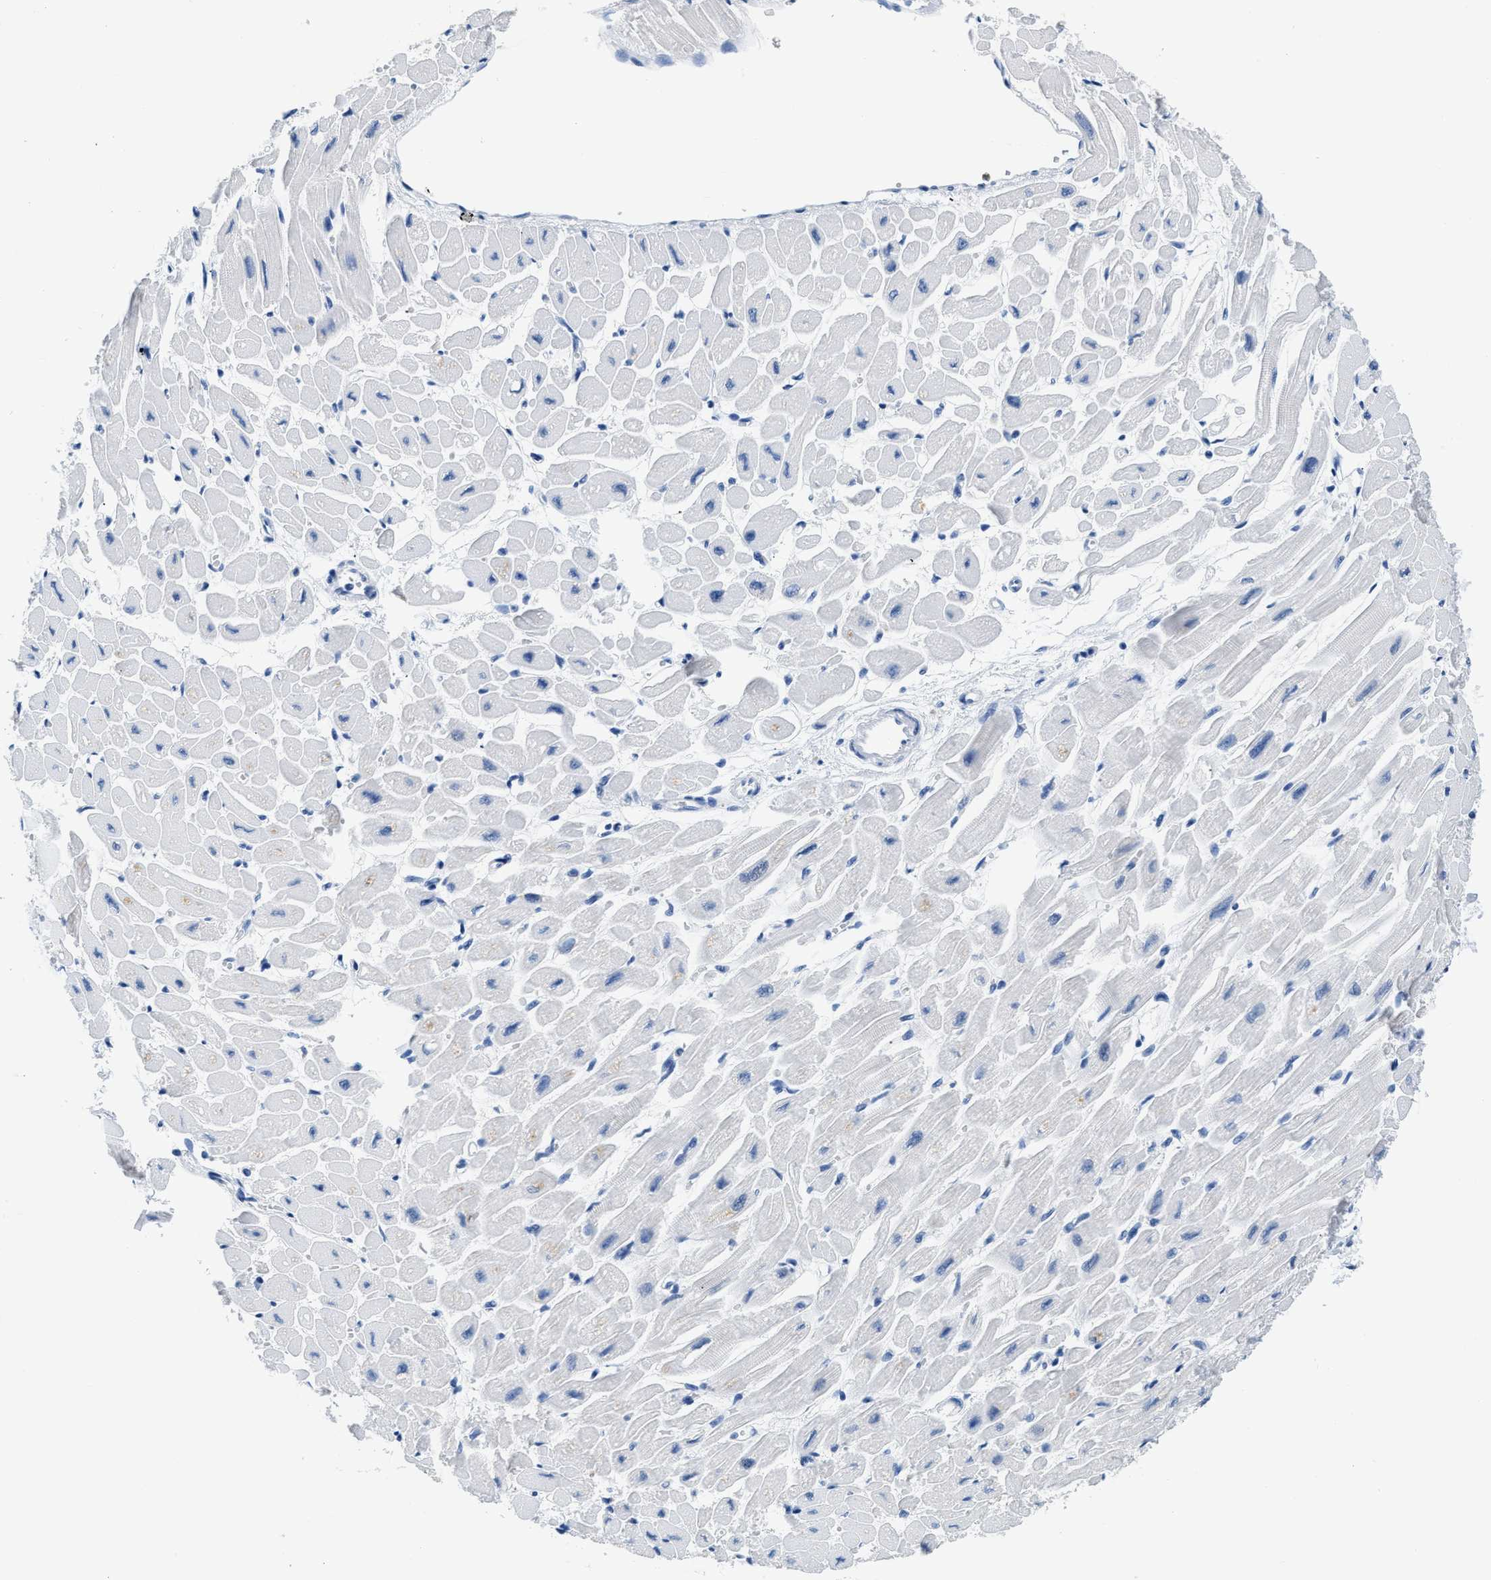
{"staining": {"intensity": "negative", "quantity": "none", "location": "none"}, "tissue": "heart muscle", "cell_type": "Cardiomyocytes", "image_type": "normal", "snomed": [{"axis": "morphology", "description": "Normal tissue, NOS"}, {"axis": "topography", "description": "Heart"}], "caption": "Photomicrograph shows no protein expression in cardiomyocytes of normal heart muscle. (Stains: DAB IHC with hematoxylin counter stain, Microscopy: brightfield microscopy at high magnification).", "gene": "NFATC2", "patient": {"sex": "female", "age": 54}}